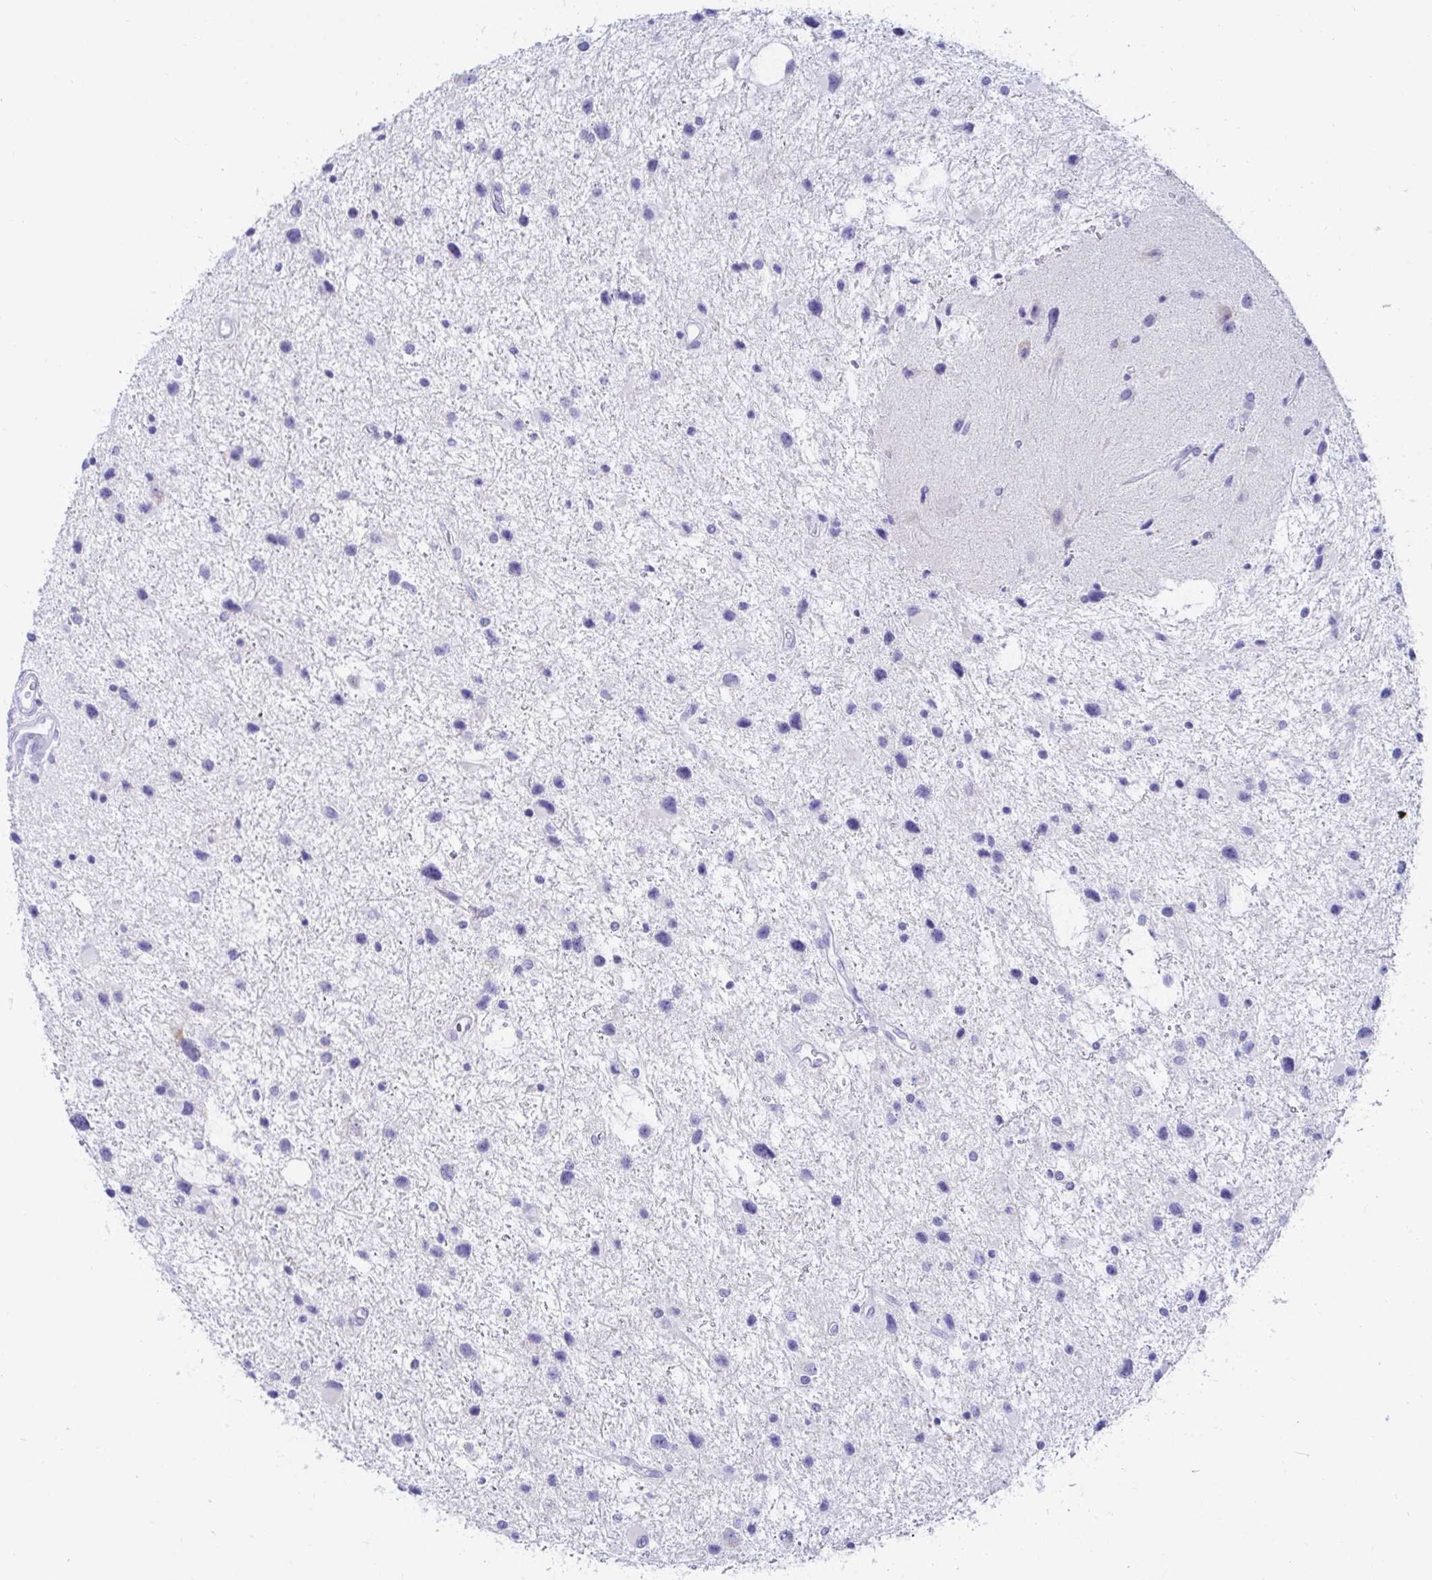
{"staining": {"intensity": "negative", "quantity": "none", "location": "none"}, "tissue": "glioma", "cell_type": "Tumor cells", "image_type": "cancer", "snomed": [{"axis": "morphology", "description": "Glioma, malignant, Low grade"}, {"axis": "topography", "description": "Brain"}], "caption": "This is an immunohistochemistry (IHC) photomicrograph of human glioma. There is no expression in tumor cells.", "gene": "C4orf17", "patient": {"sex": "female", "age": 32}}